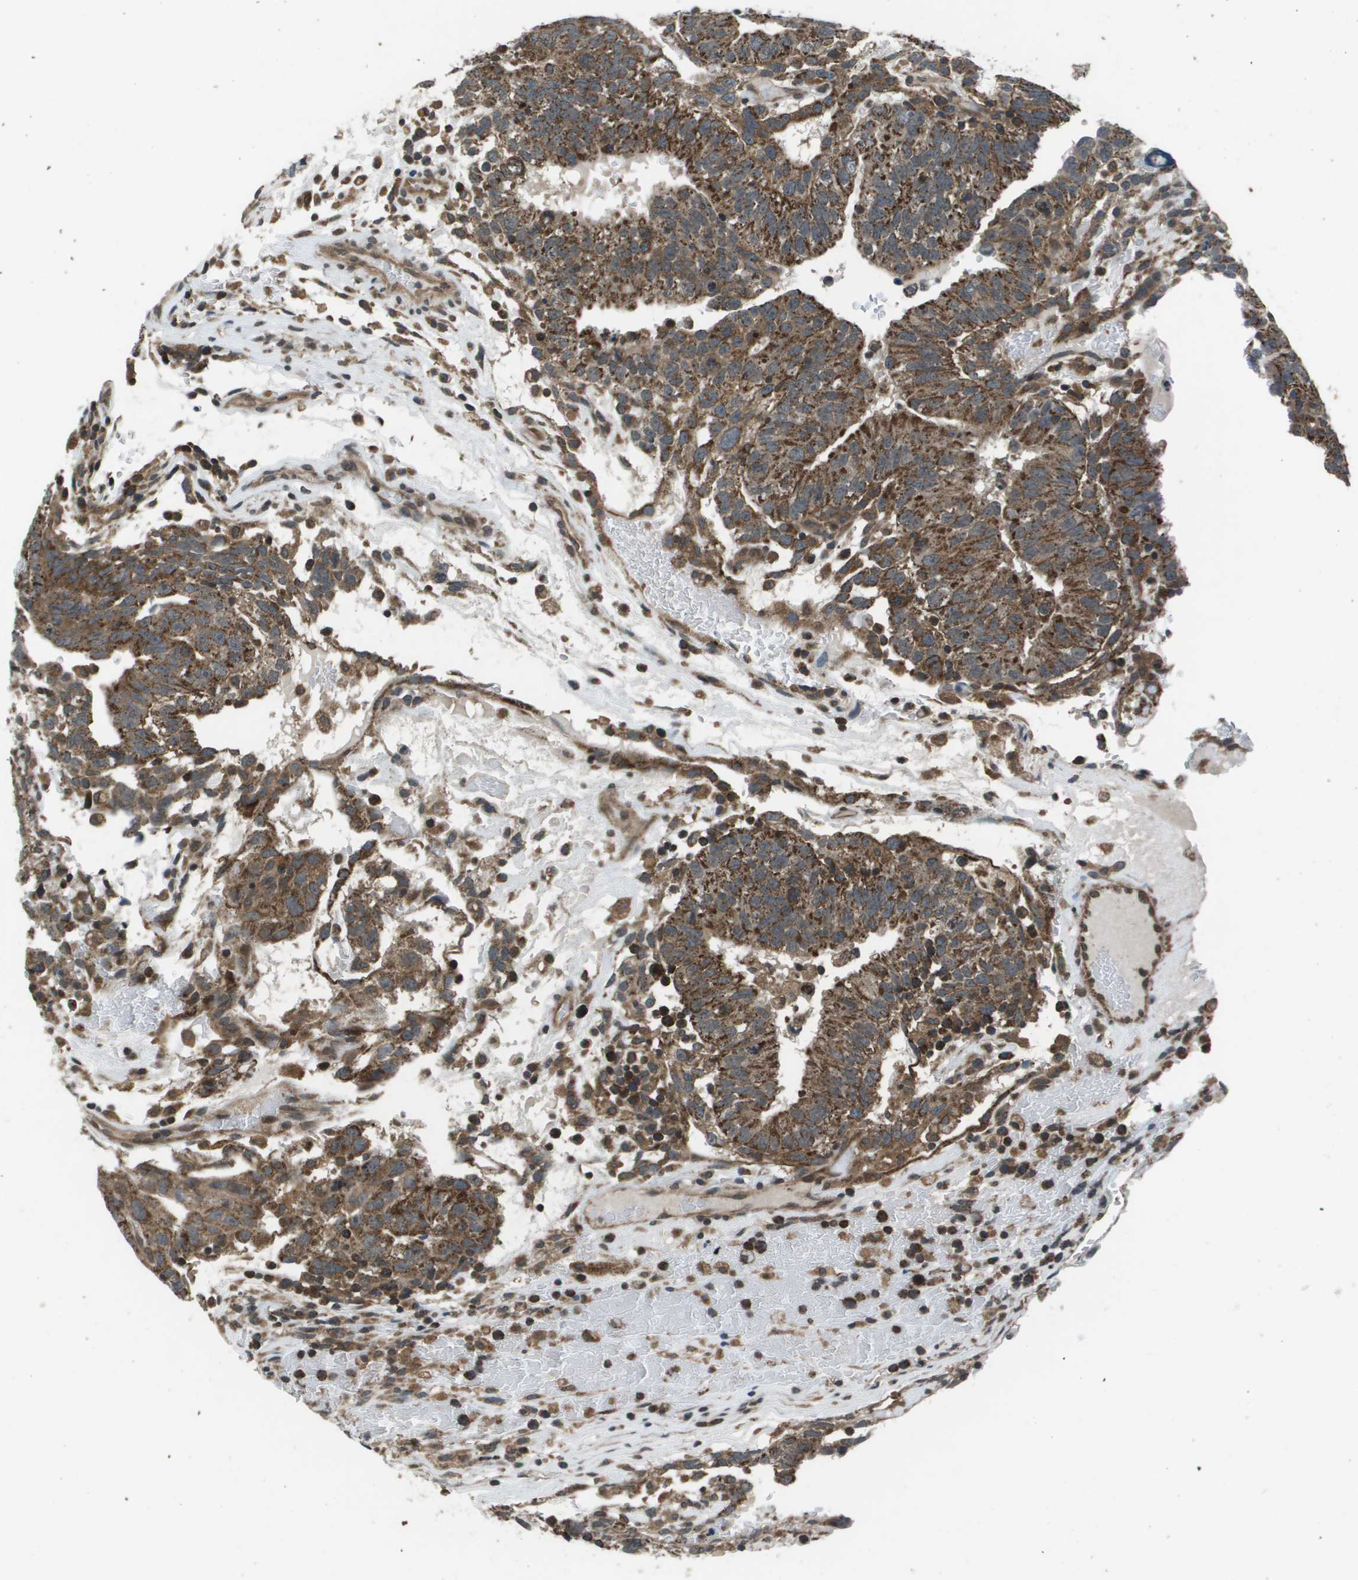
{"staining": {"intensity": "moderate", "quantity": ">75%", "location": "cytoplasmic/membranous"}, "tissue": "testis cancer", "cell_type": "Tumor cells", "image_type": "cancer", "snomed": [{"axis": "morphology", "description": "Seminoma, NOS"}, {"axis": "morphology", "description": "Carcinoma, Embryonal, NOS"}, {"axis": "topography", "description": "Testis"}], "caption": "Moderate cytoplasmic/membranous protein expression is identified in approximately >75% of tumor cells in testis cancer (embryonal carcinoma). (DAB (3,3'-diaminobenzidine) IHC, brown staining for protein, blue staining for nuclei).", "gene": "PPFIA1", "patient": {"sex": "male", "age": 52}}